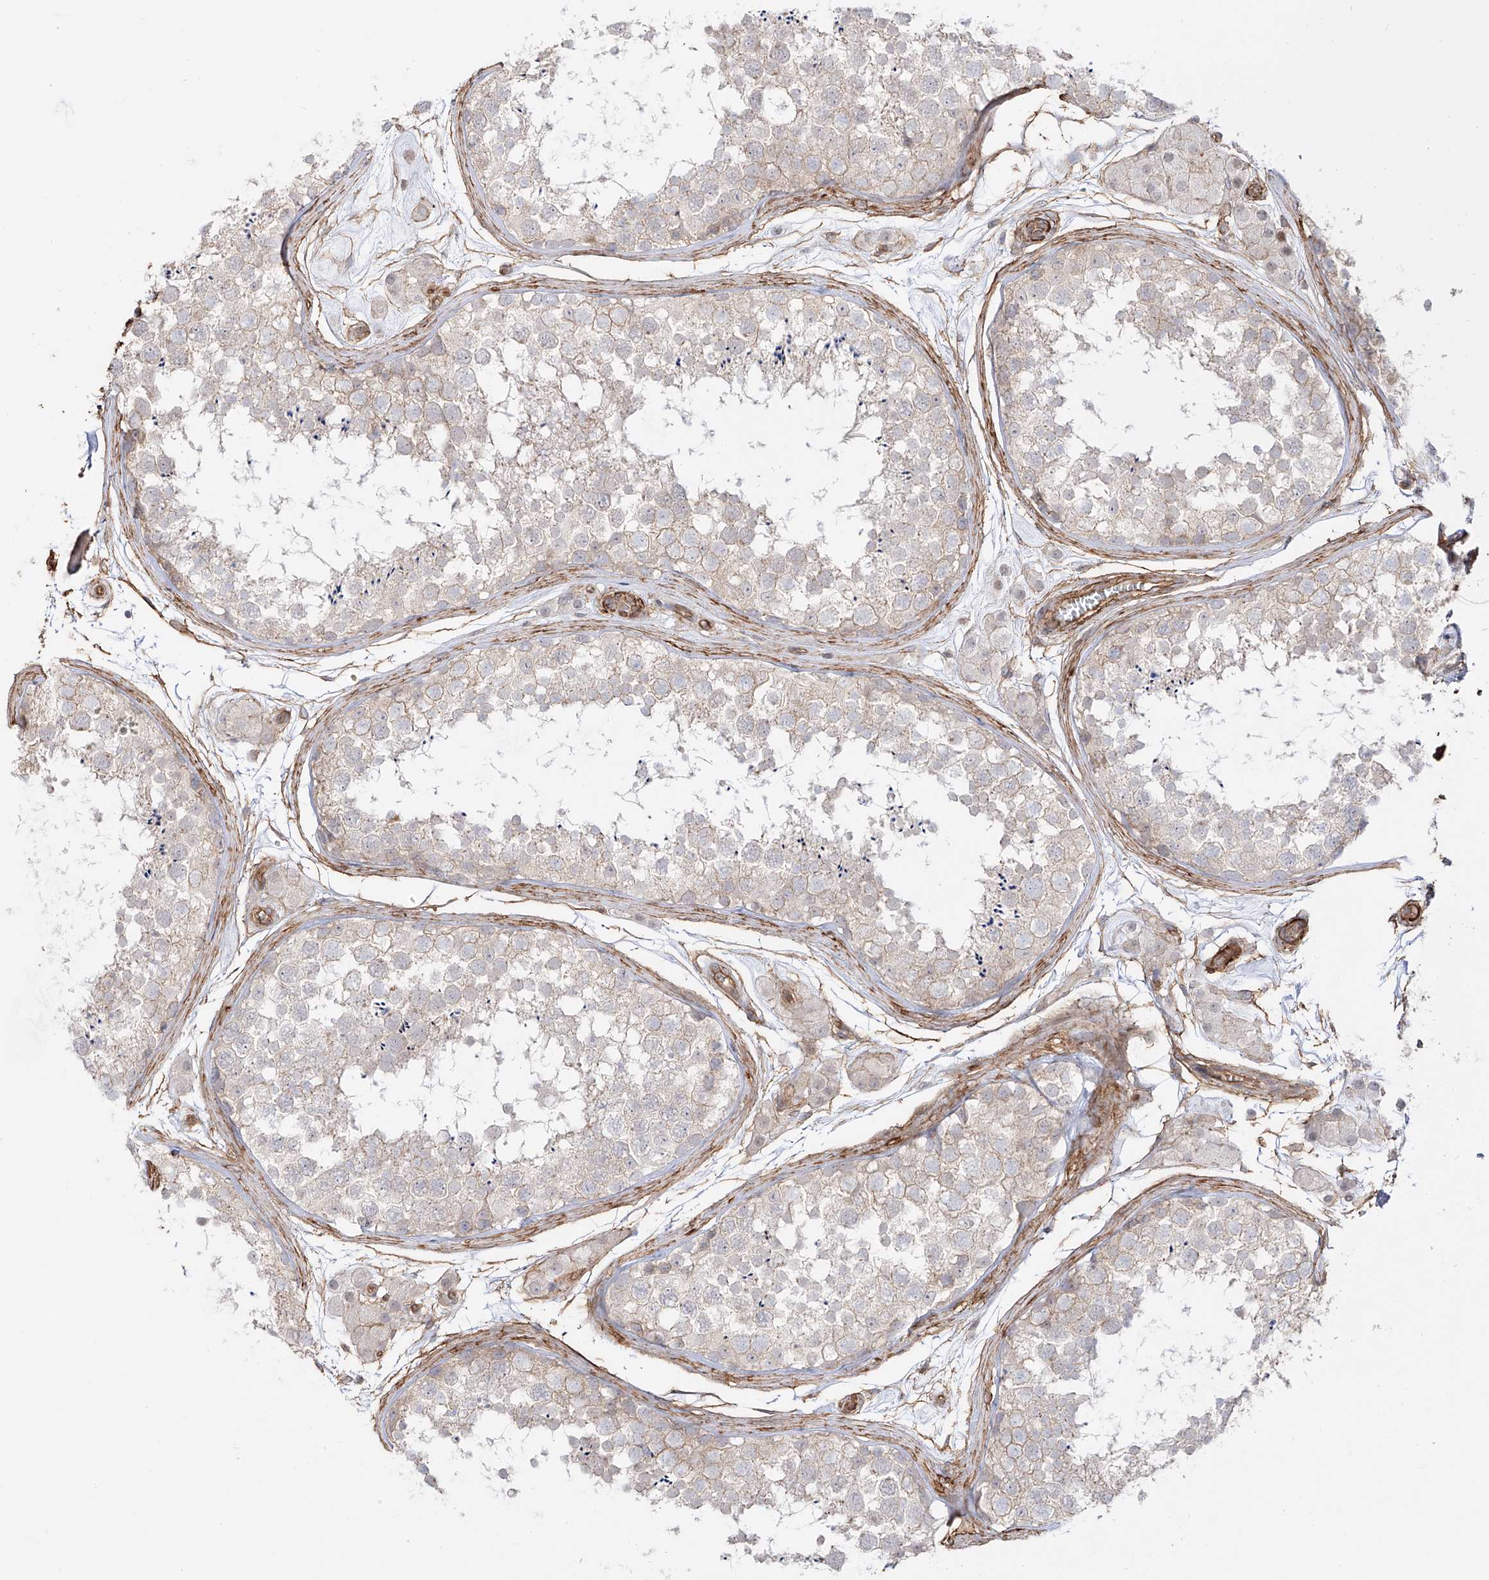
{"staining": {"intensity": "weak", "quantity": "<25%", "location": "cytoplasmic/membranous"}, "tissue": "testis", "cell_type": "Cells in seminiferous ducts", "image_type": "normal", "snomed": [{"axis": "morphology", "description": "Normal tissue, NOS"}, {"axis": "topography", "description": "Testis"}], "caption": "IHC histopathology image of benign testis stained for a protein (brown), which displays no expression in cells in seminiferous ducts. Nuclei are stained in blue.", "gene": "ZNF180", "patient": {"sex": "male", "age": 56}}